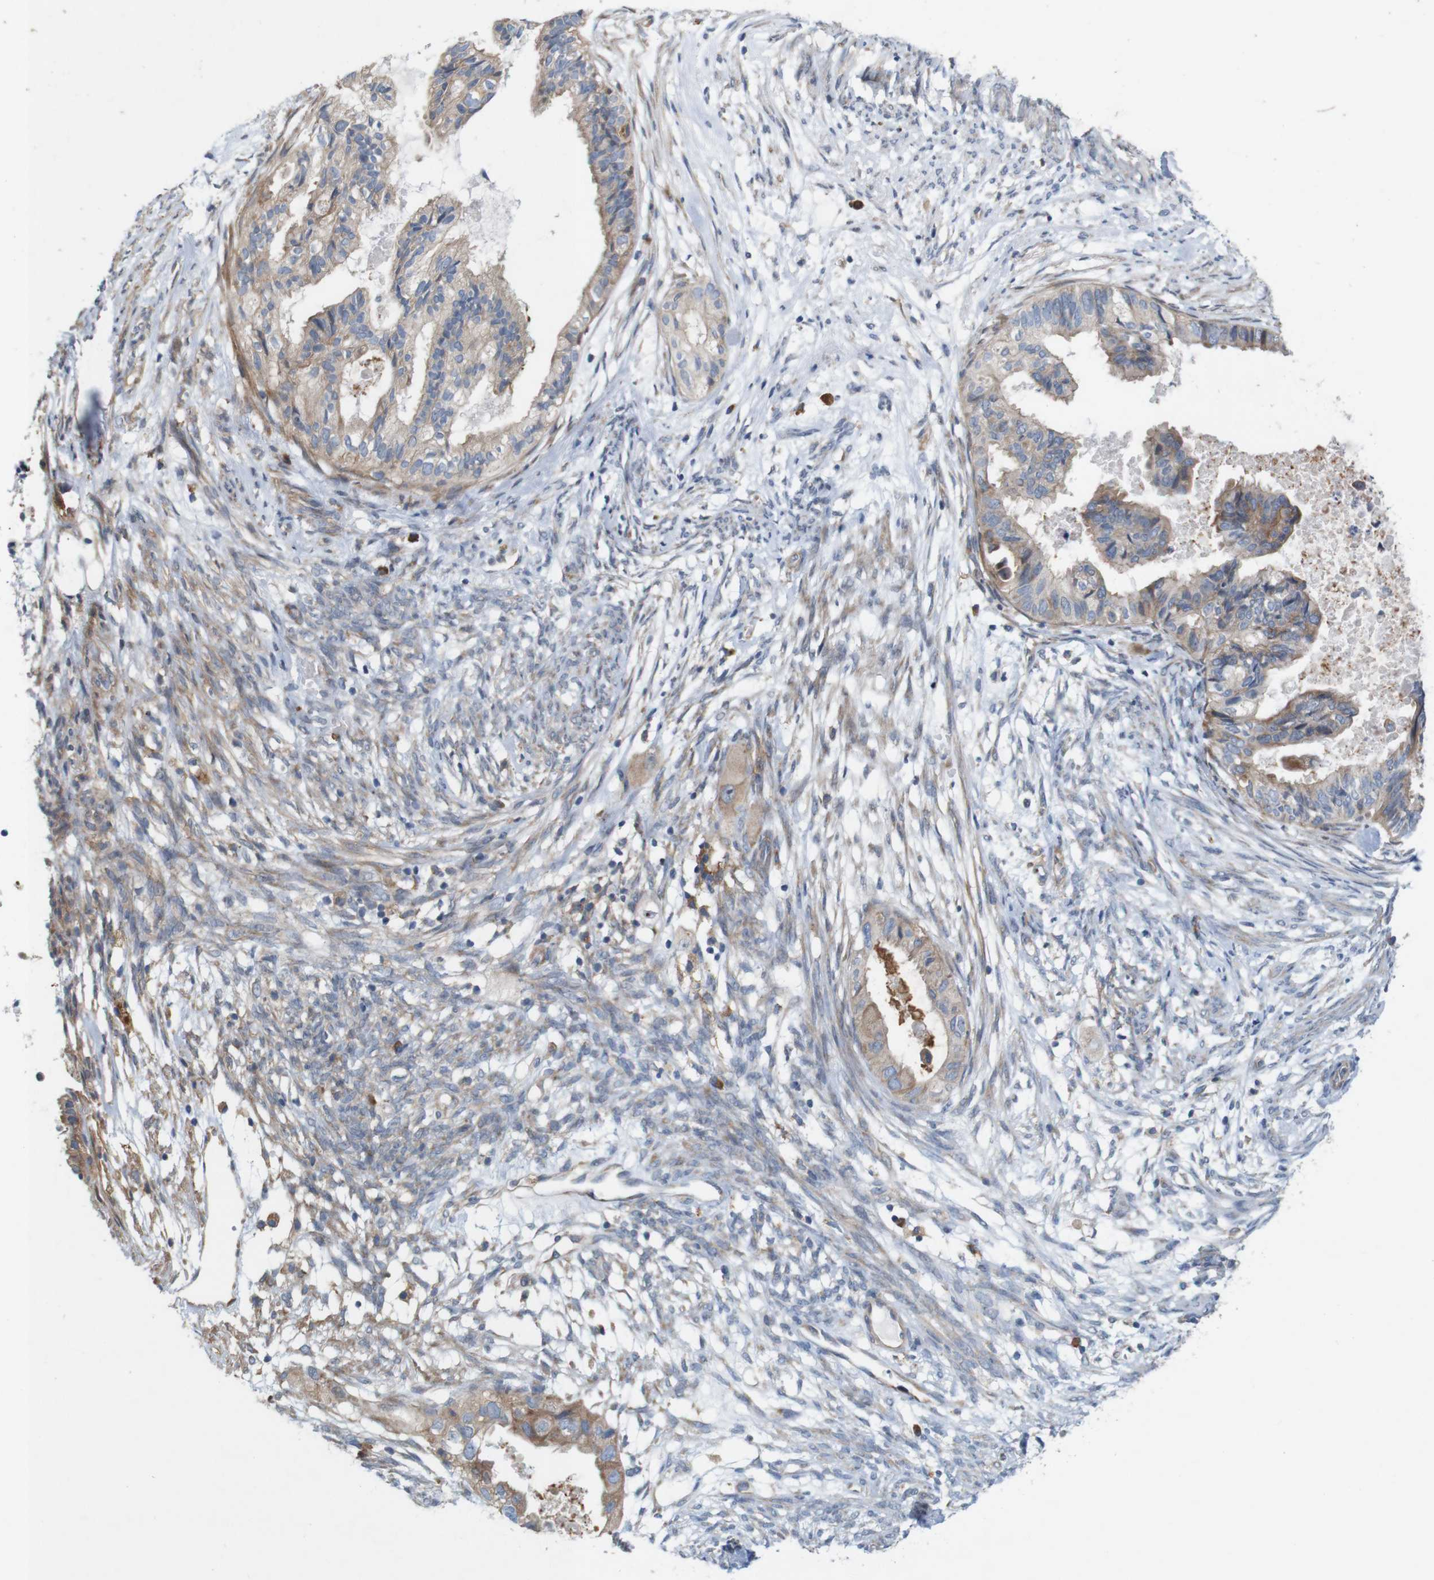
{"staining": {"intensity": "moderate", "quantity": ">75%", "location": "cytoplasmic/membranous"}, "tissue": "cervical cancer", "cell_type": "Tumor cells", "image_type": "cancer", "snomed": [{"axis": "morphology", "description": "Normal tissue, NOS"}, {"axis": "morphology", "description": "Adenocarcinoma, NOS"}, {"axis": "topography", "description": "Cervix"}, {"axis": "topography", "description": "Endometrium"}], "caption": "This photomicrograph displays IHC staining of human cervical cancer (adenocarcinoma), with medium moderate cytoplasmic/membranous staining in about >75% of tumor cells.", "gene": "SIGLEC8", "patient": {"sex": "female", "age": 86}}